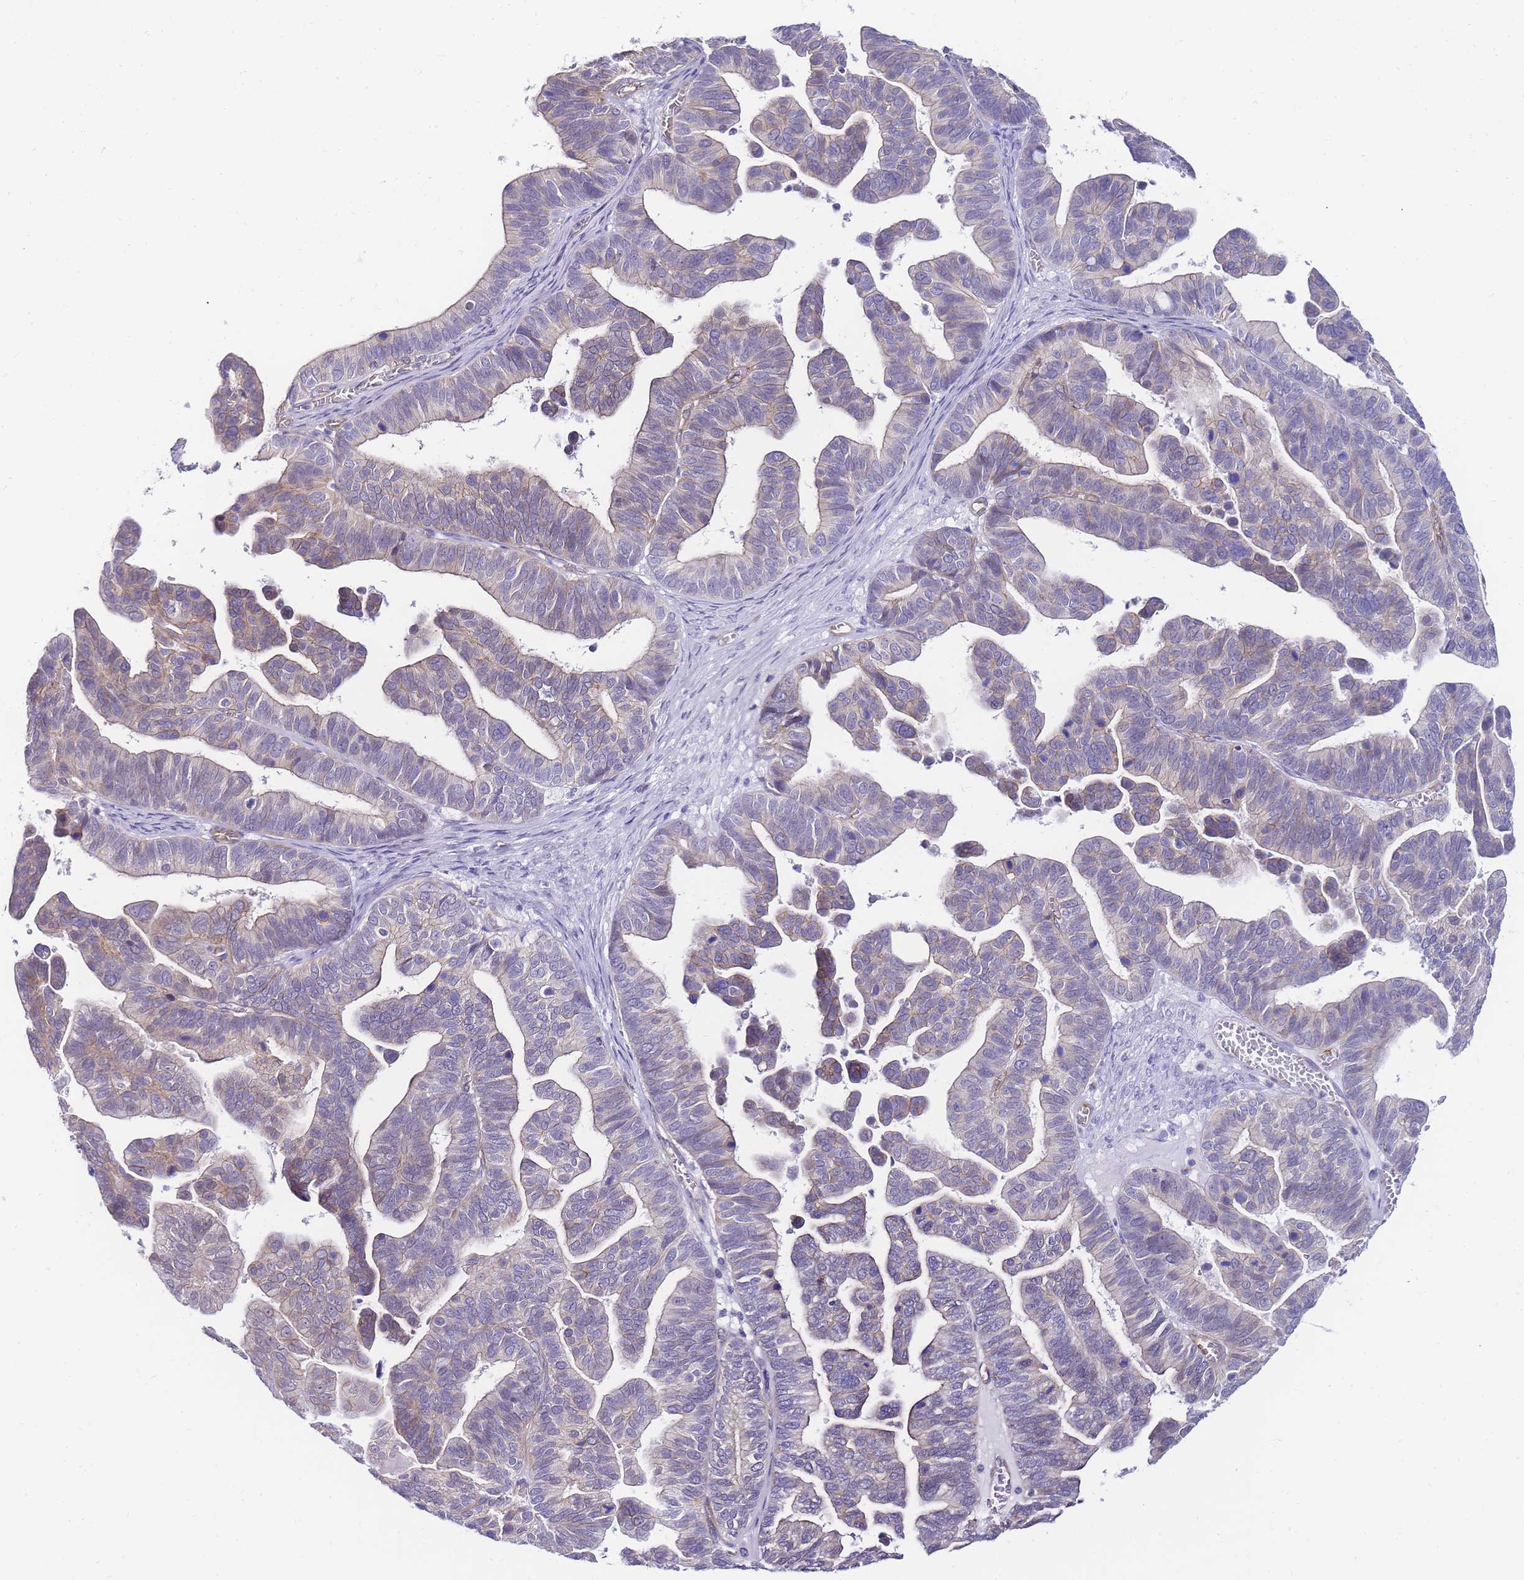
{"staining": {"intensity": "weak", "quantity": "<25%", "location": "cytoplasmic/membranous"}, "tissue": "ovarian cancer", "cell_type": "Tumor cells", "image_type": "cancer", "snomed": [{"axis": "morphology", "description": "Cystadenocarcinoma, serous, NOS"}, {"axis": "topography", "description": "Ovary"}], "caption": "A high-resolution micrograph shows IHC staining of serous cystadenocarcinoma (ovarian), which demonstrates no significant staining in tumor cells.", "gene": "PDCD7", "patient": {"sex": "female", "age": 56}}